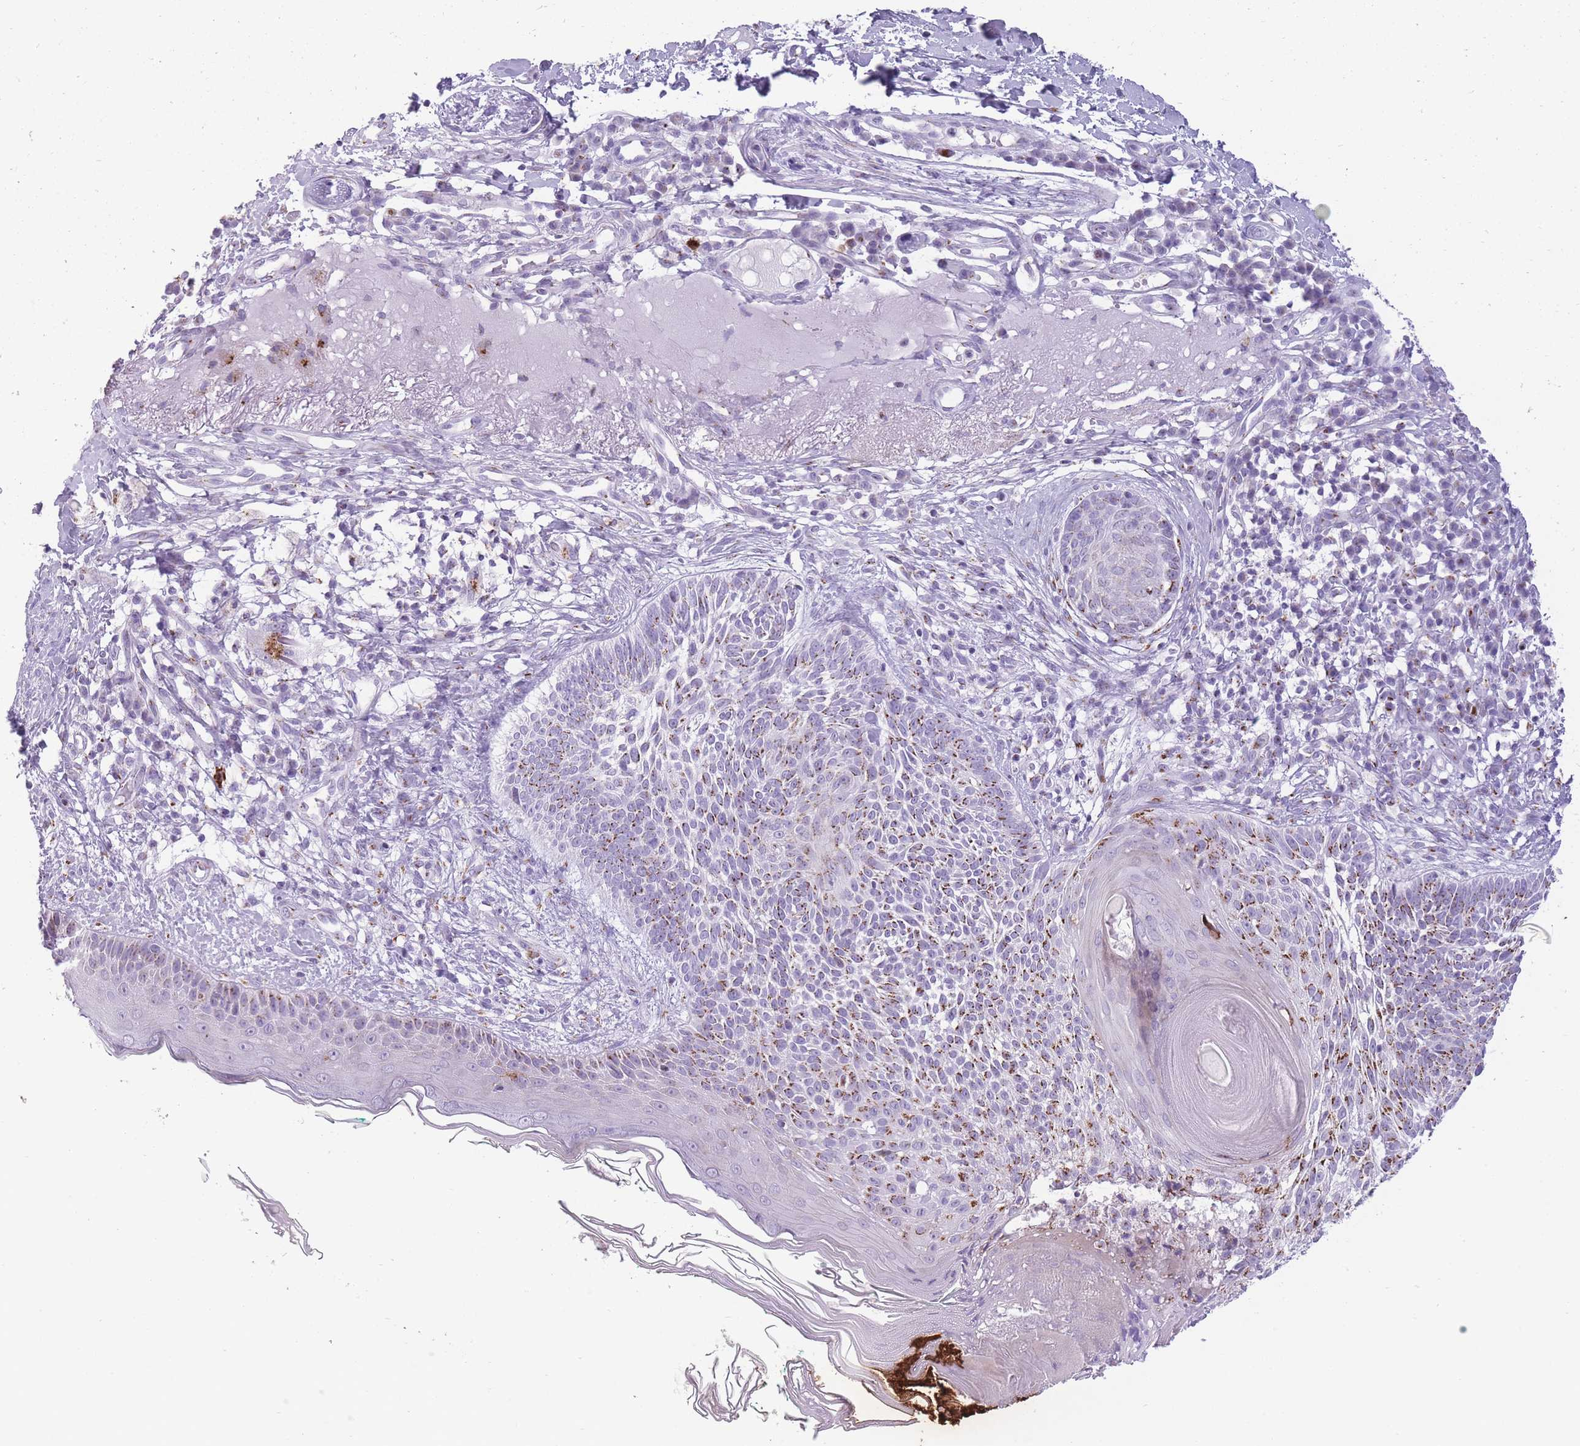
{"staining": {"intensity": "moderate", "quantity": ">75%", "location": "cytoplasmic/membranous"}, "tissue": "skin cancer", "cell_type": "Tumor cells", "image_type": "cancer", "snomed": [{"axis": "morphology", "description": "Basal cell carcinoma"}, {"axis": "topography", "description": "Skin"}], "caption": "DAB immunohistochemical staining of skin basal cell carcinoma demonstrates moderate cytoplasmic/membranous protein expression in about >75% of tumor cells. Using DAB (3,3'-diaminobenzidine) (brown) and hematoxylin (blue) stains, captured at high magnification using brightfield microscopy.", "gene": "B4GALT2", "patient": {"sex": "male", "age": 72}}